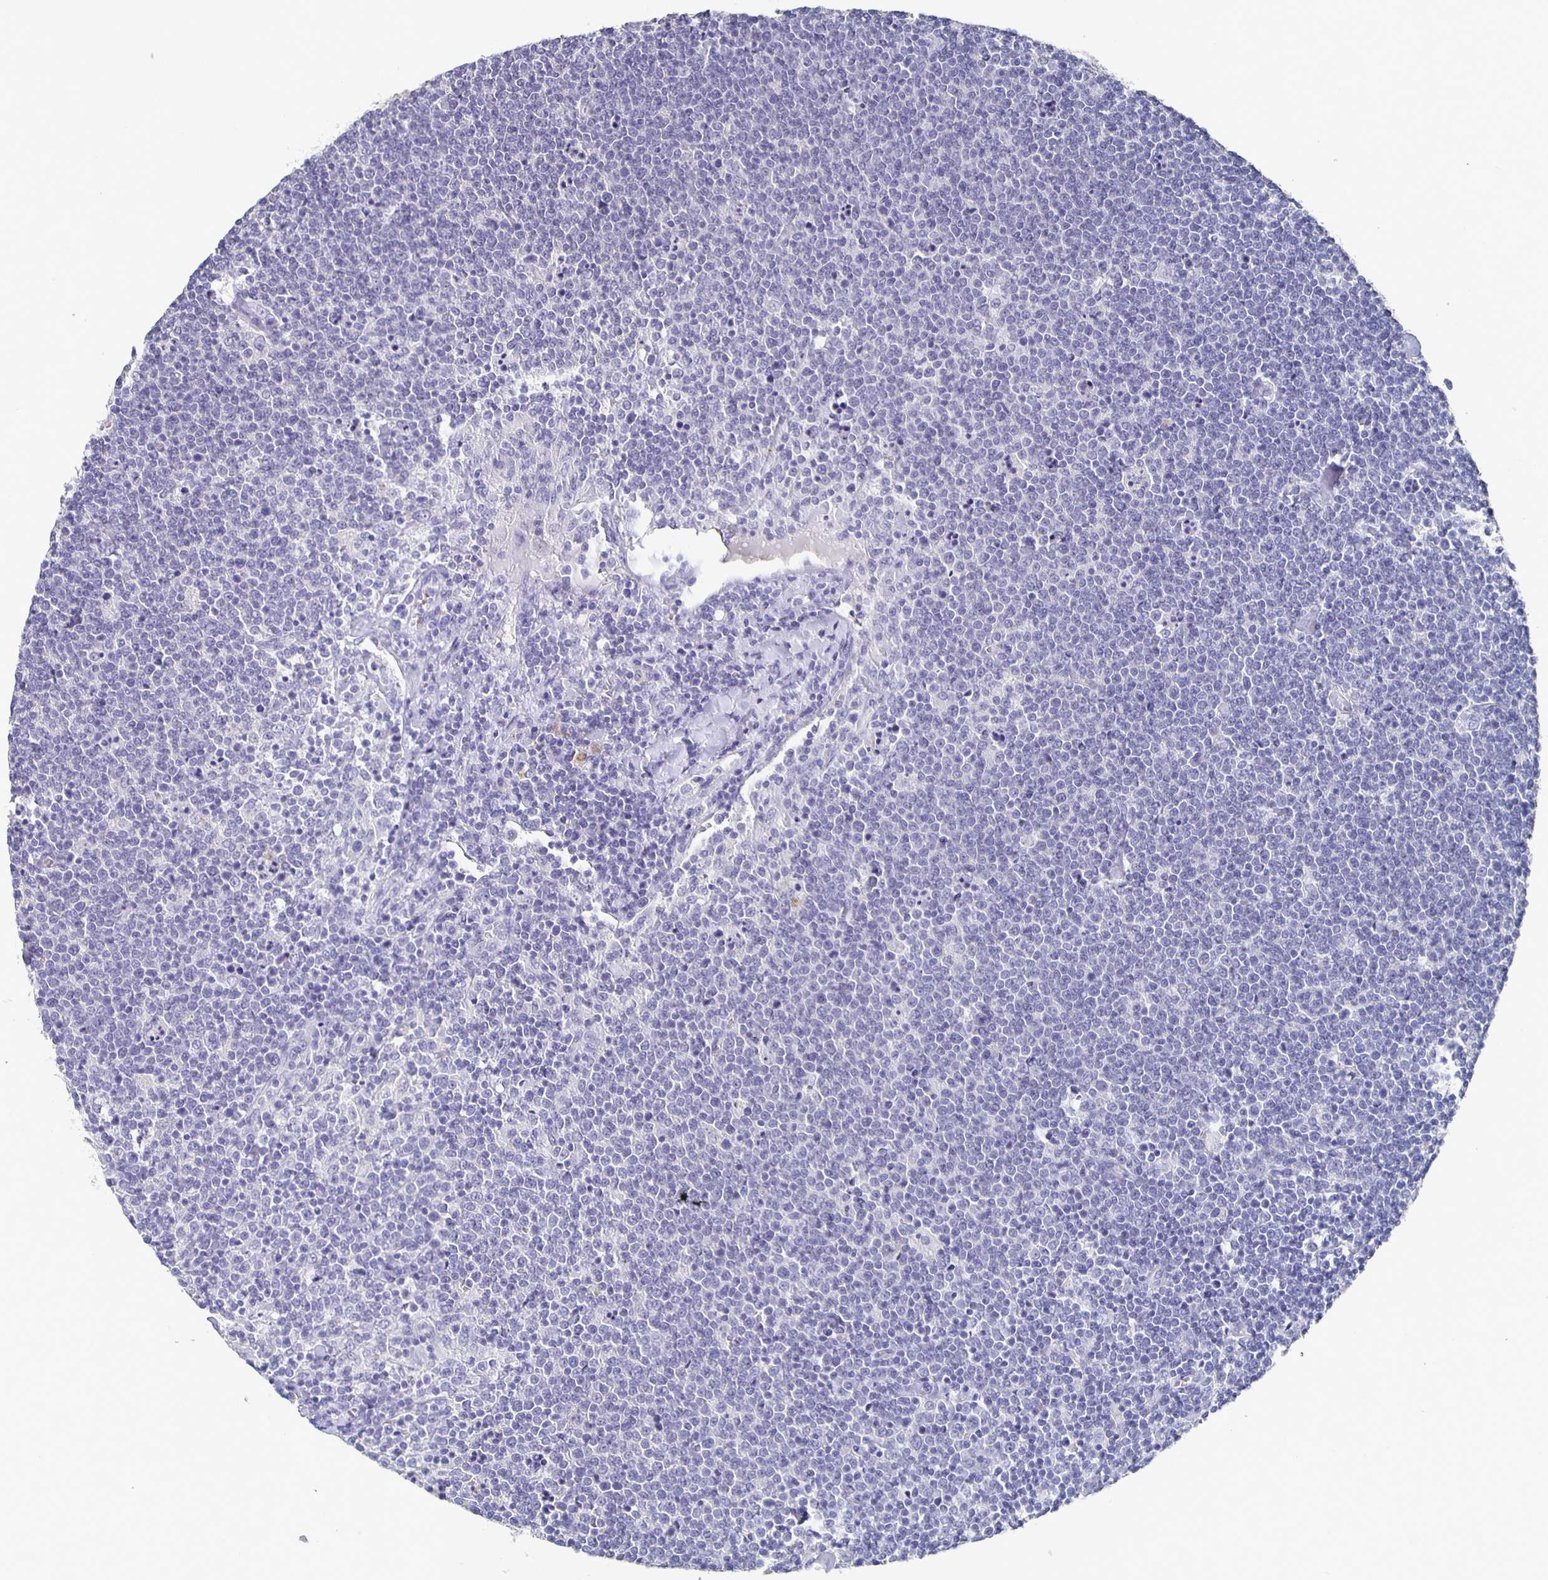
{"staining": {"intensity": "negative", "quantity": "none", "location": "none"}, "tissue": "lymphoma", "cell_type": "Tumor cells", "image_type": "cancer", "snomed": [{"axis": "morphology", "description": "Malignant lymphoma, non-Hodgkin's type, High grade"}, {"axis": "topography", "description": "Lymph node"}], "caption": "Protein analysis of lymphoma reveals no significant expression in tumor cells. (Stains: DAB immunohistochemistry (IHC) with hematoxylin counter stain, Microscopy: brightfield microscopy at high magnification).", "gene": "CACNA2D2", "patient": {"sex": "male", "age": 61}}